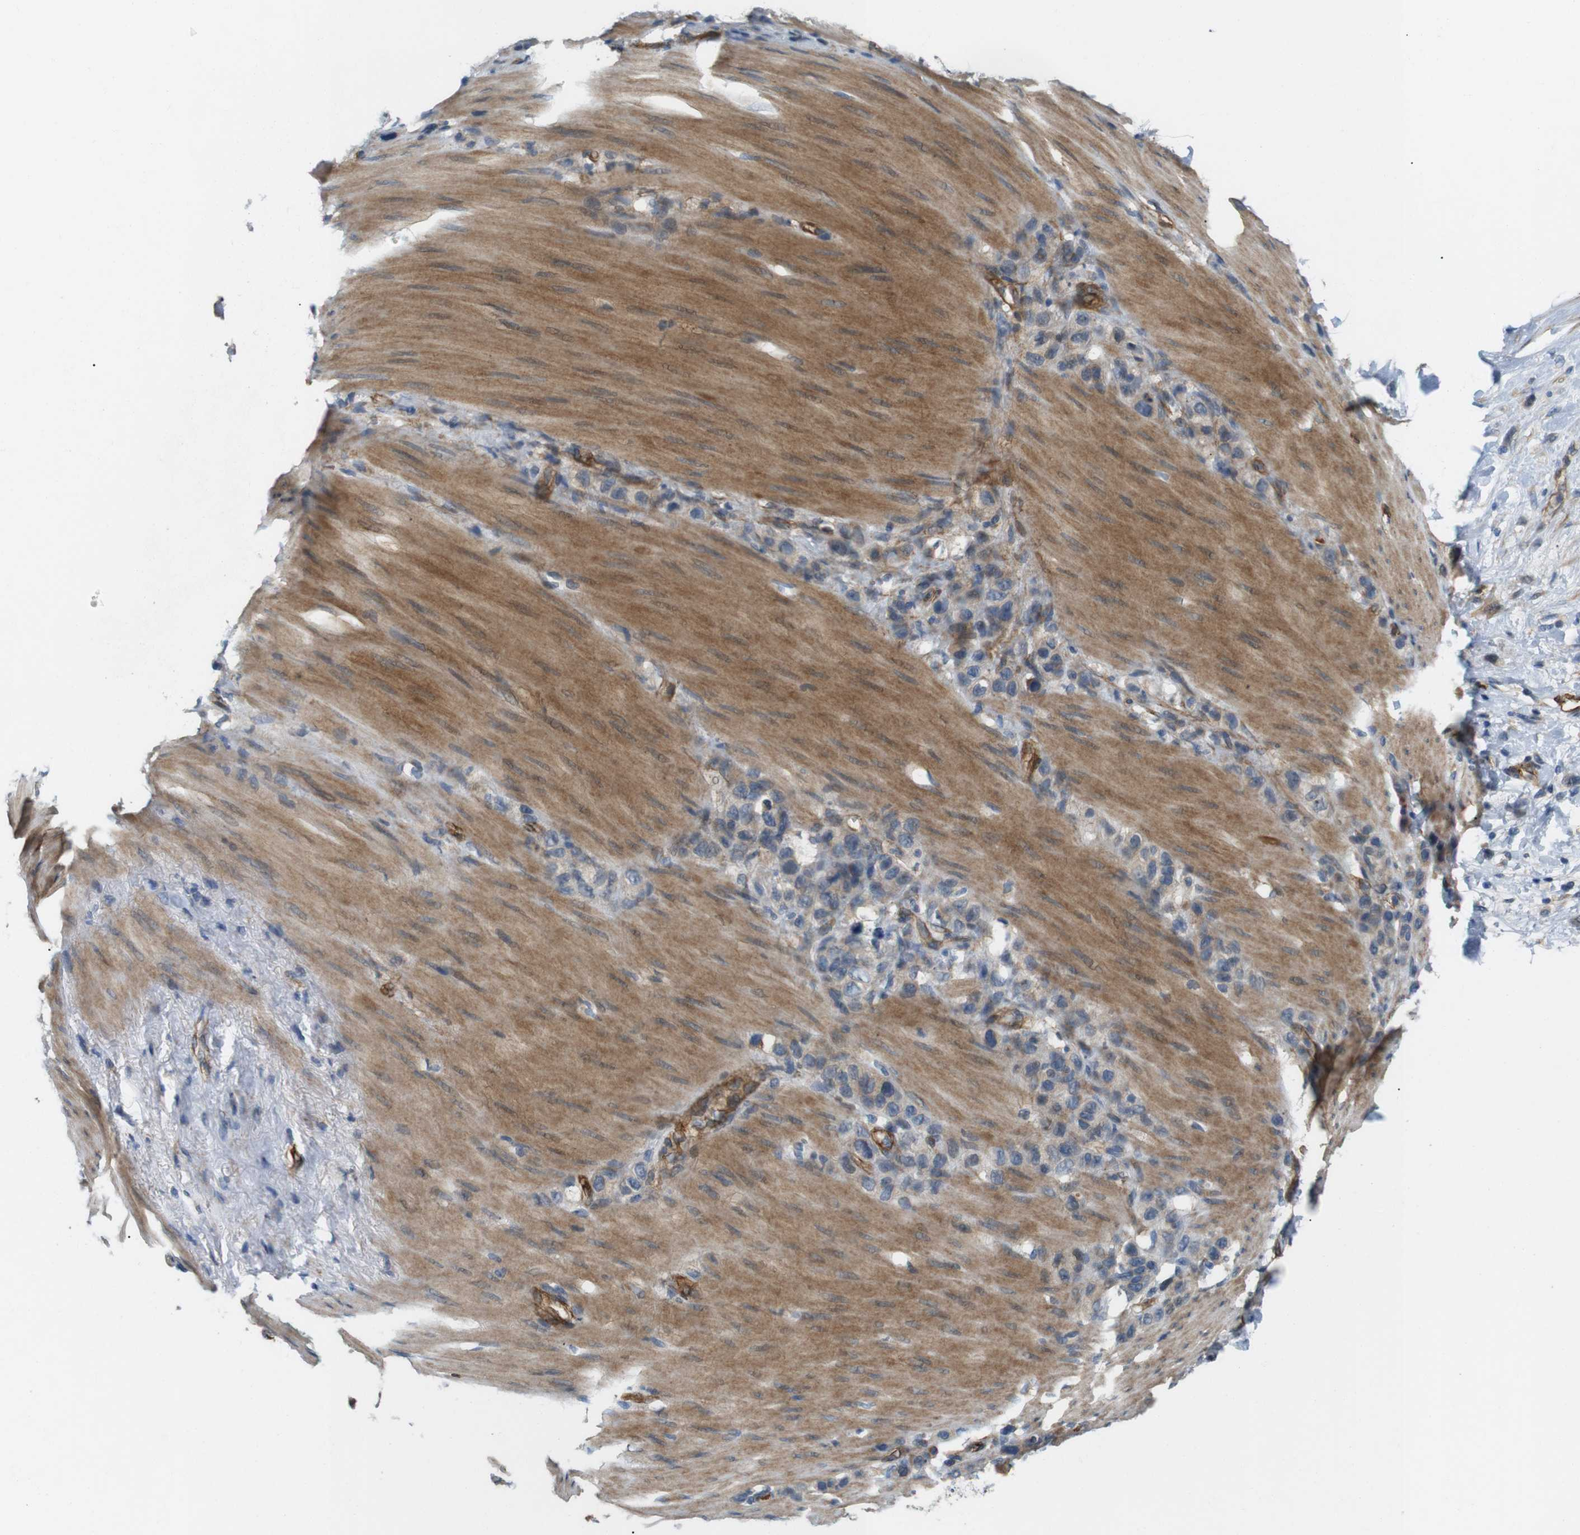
{"staining": {"intensity": "weak", "quantity": ">75%", "location": "cytoplasmic/membranous"}, "tissue": "stomach cancer", "cell_type": "Tumor cells", "image_type": "cancer", "snomed": [{"axis": "morphology", "description": "Normal tissue, NOS"}, {"axis": "morphology", "description": "Adenocarcinoma, NOS"}, {"axis": "morphology", "description": "Adenocarcinoma, High grade"}, {"axis": "topography", "description": "Stomach, upper"}, {"axis": "topography", "description": "Stomach"}], "caption": "The micrograph displays immunohistochemical staining of stomach cancer (adenocarcinoma). There is weak cytoplasmic/membranous expression is appreciated in approximately >75% of tumor cells.", "gene": "BVES", "patient": {"sex": "female", "age": 65}}